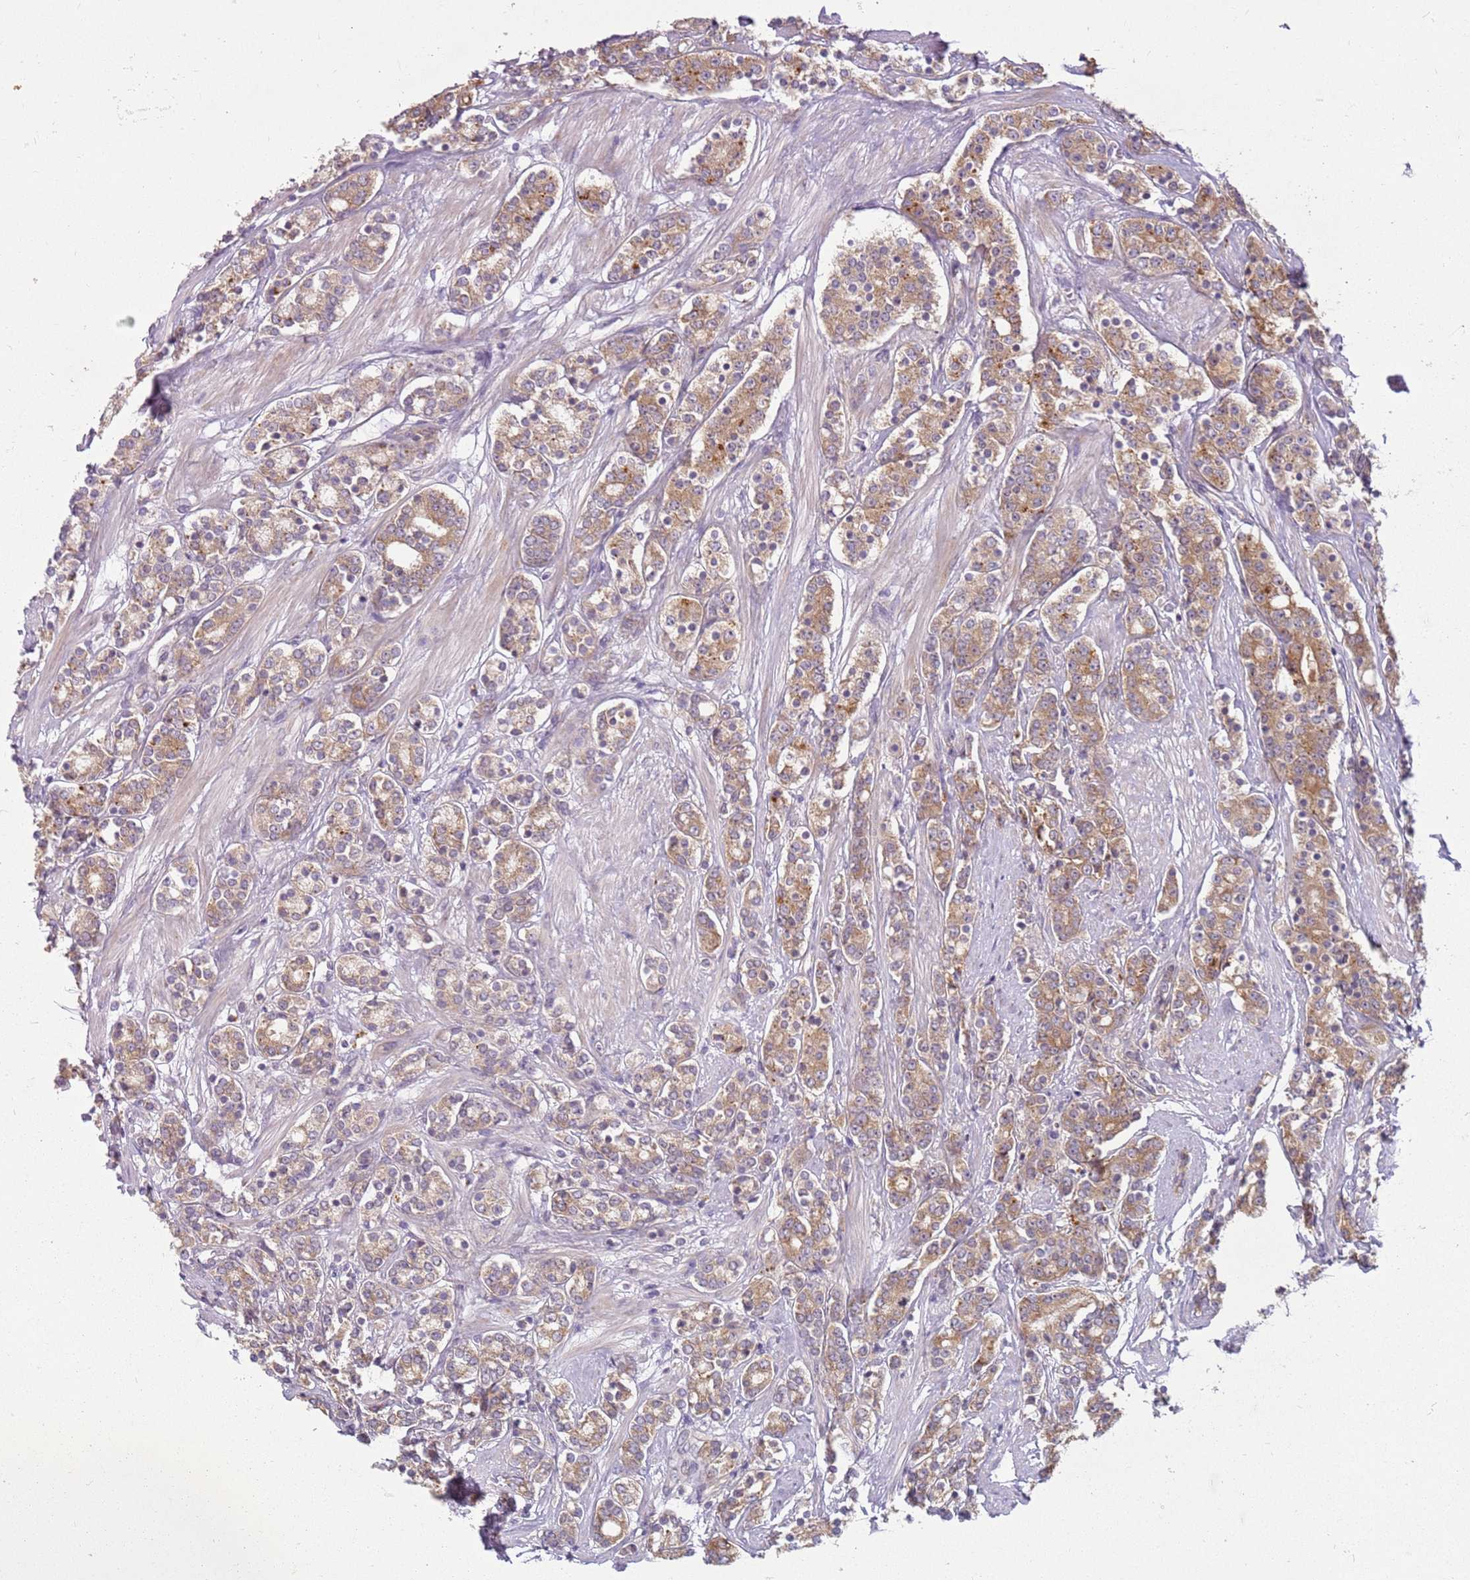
{"staining": {"intensity": "moderate", "quantity": ">75%", "location": "cytoplasmic/membranous"}, "tissue": "prostate cancer", "cell_type": "Tumor cells", "image_type": "cancer", "snomed": [{"axis": "morphology", "description": "Adenocarcinoma, High grade"}, {"axis": "topography", "description": "Prostate"}], "caption": "Protein staining displays moderate cytoplasmic/membranous expression in about >75% of tumor cells in prostate cancer.", "gene": "RPS28", "patient": {"sex": "male", "age": 62}}